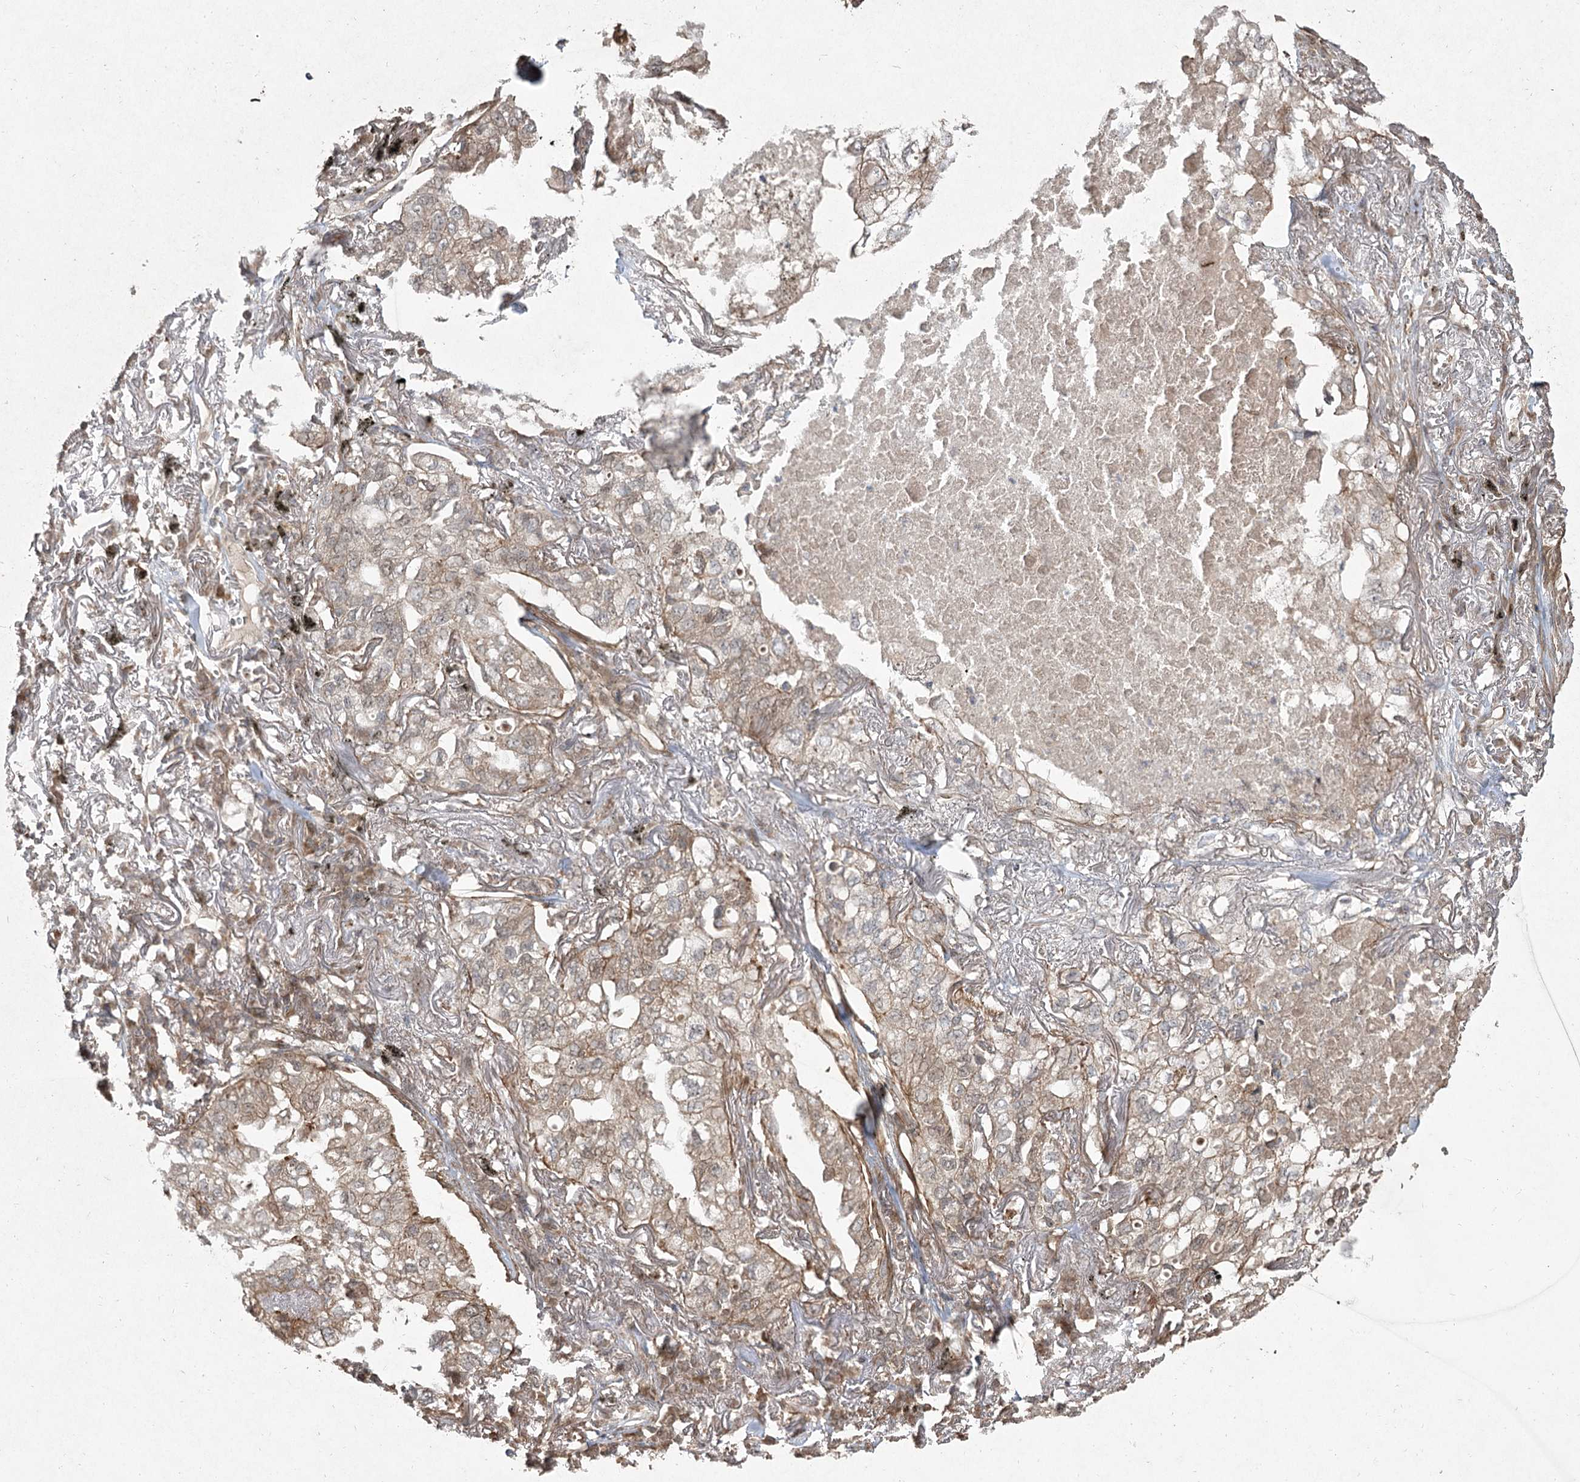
{"staining": {"intensity": "moderate", "quantity": "25%-75%", "location": "cytoplasmic/membranous"}, "tissue": "lung cancer", "cell_type": "Tumor cells", "image_type": "cancer", "snomed": [{"axis": "morphology", "description": "Adenocarcinoma, NOS"}, {"axis": "topography", "description": "Lung"}], "caption": "There is medium levels of moderate cytoplasmic/membranous expression in tumor cells of lung cancer (adenocarcinoma), as demonstrated by immunohistochemical staining (brown color).", "gene": "CPLANE1", "patient": {"sex": "male", "age": 65}}